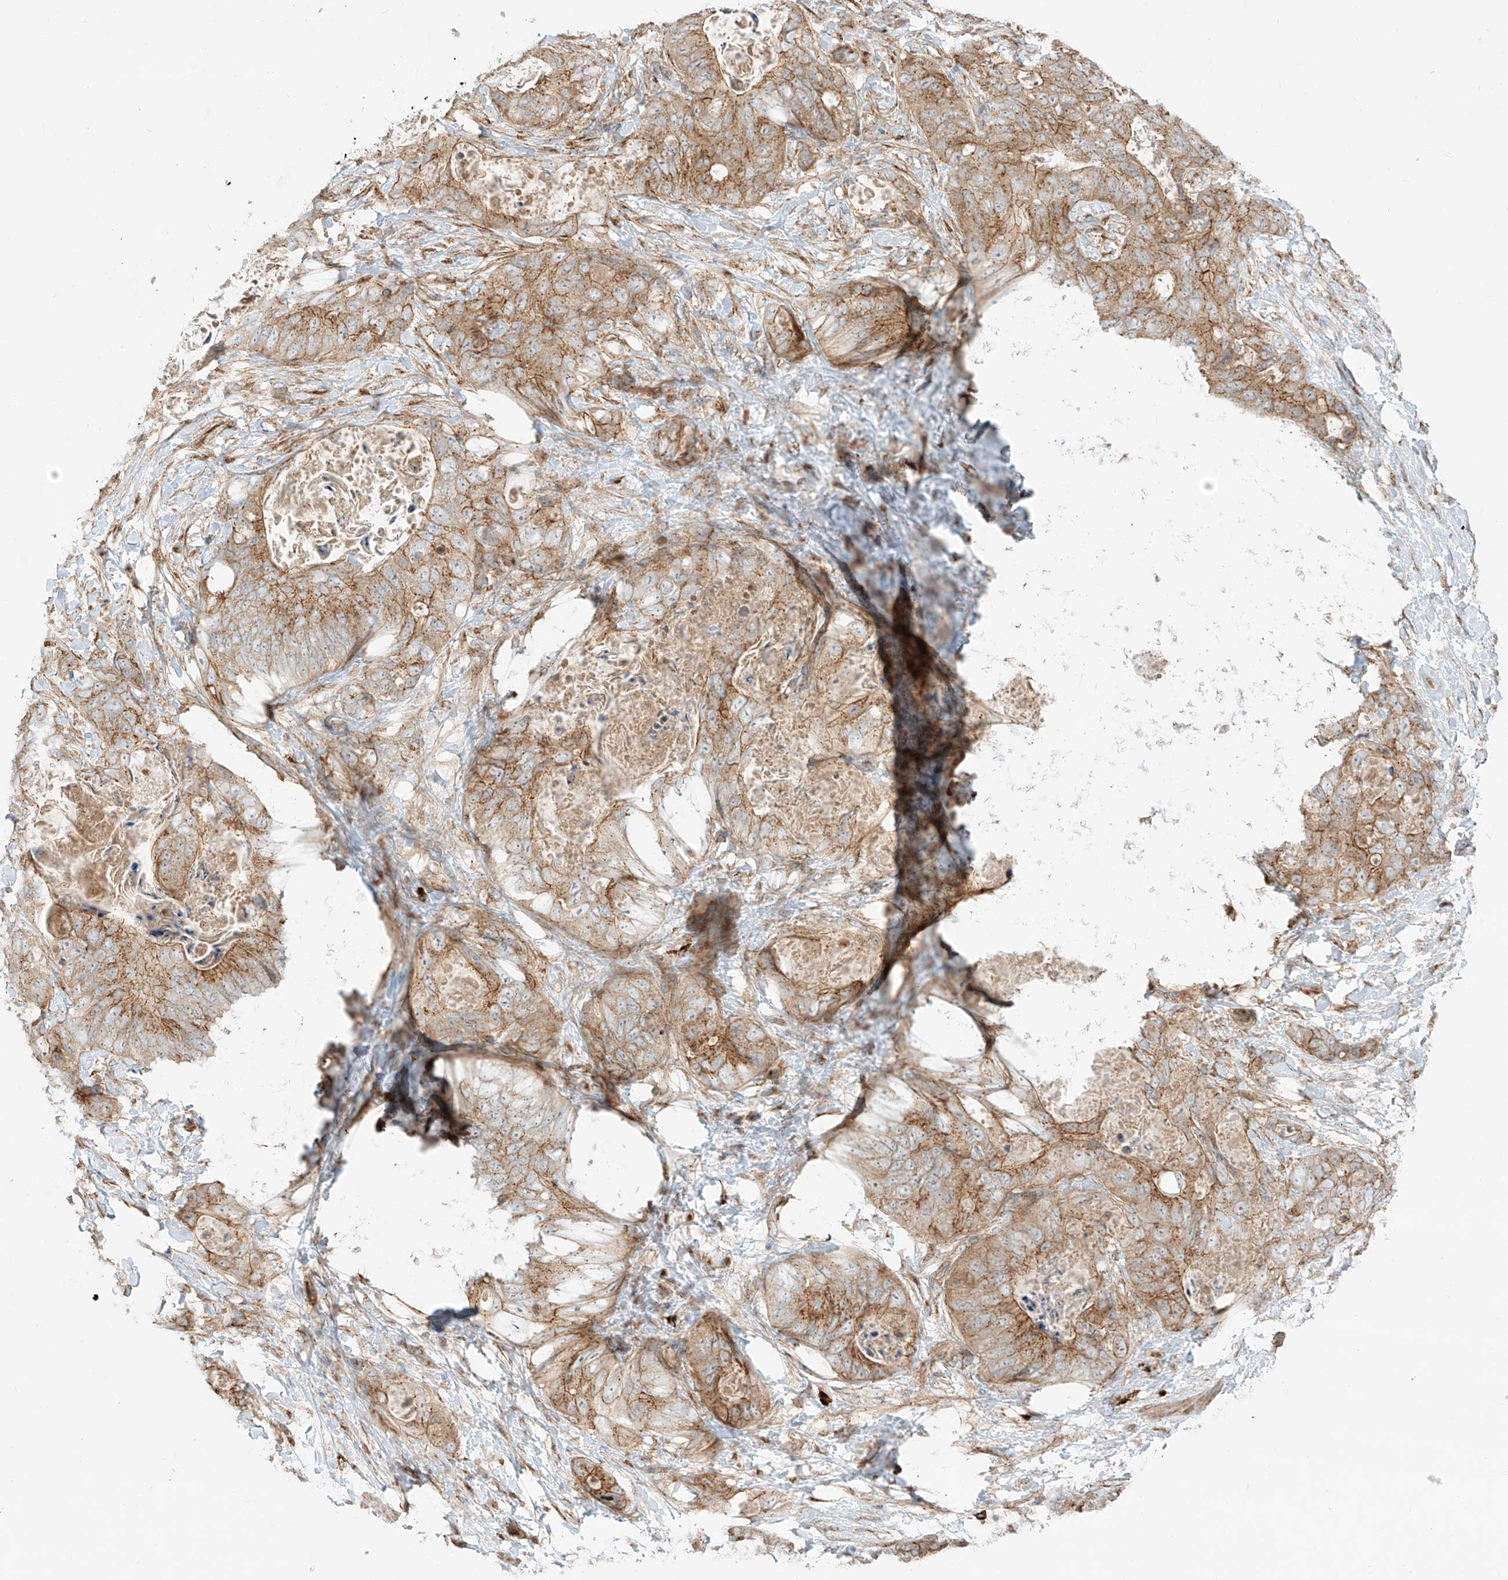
{"staining": {"intensity": "moderate", "quantity": ">75%", "location": "cytoplasmic/membranous"}, "tissue": "stomach cancer", "cell_type": "Tumor cells", "image_type": "cancer", "snomed": [{"axis": "morphology", "description": "Adenocarcinoma, NOS"}, {"axis": "topography", "description": "Stomach"}], "caption": "Protein staining of stomach adenocarcinoma tissue displays moderate cytoplasmic/membranous positivity in about >75% of tumor cells.", "gene": "ZNF287", "patient": {"sex": "female", "age": 89}}